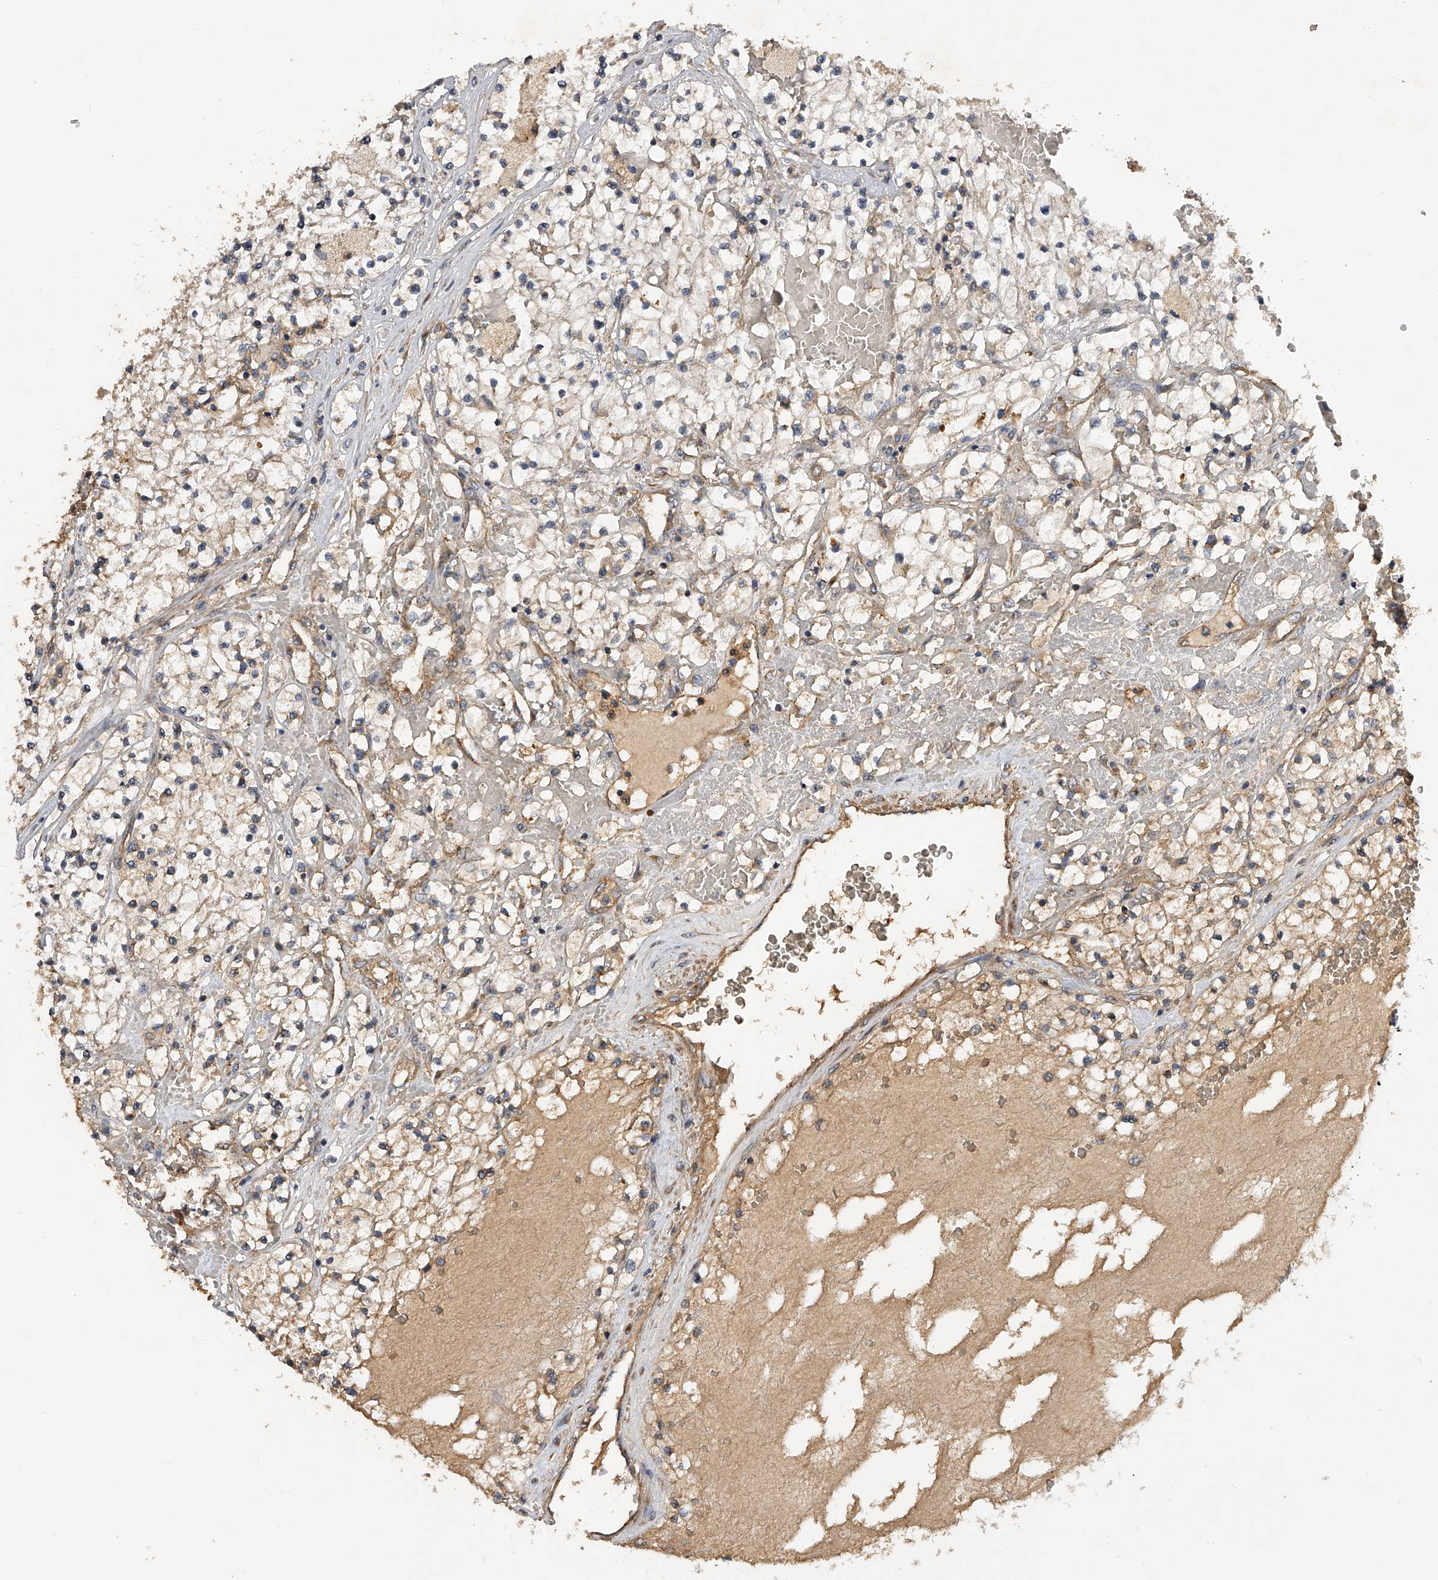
{"staining": {"intensity": "moderate", "quantity": "<25%", "location": "cytoplasmic/membranous"}, "tissue": "renal cancer", "cell_type": "Tumor cells", "image_type": "cancer", "snomed": [{"axis": "morphology", "description": "Normal tissue, NOS"}, {"axis": "morphology", "description": "Adenocarcinoma, NOS"}, {"axis": "topography", "description": "Kidney"}], "caption": "Immunohistochemistry (IHC) of renal cancer reveals low levels of moderate cytoplasmic/membranous staining in approximately <25% of tumor cells.", "gene": "PTPRA", "patient": {"sex": "male", "age": 68}}